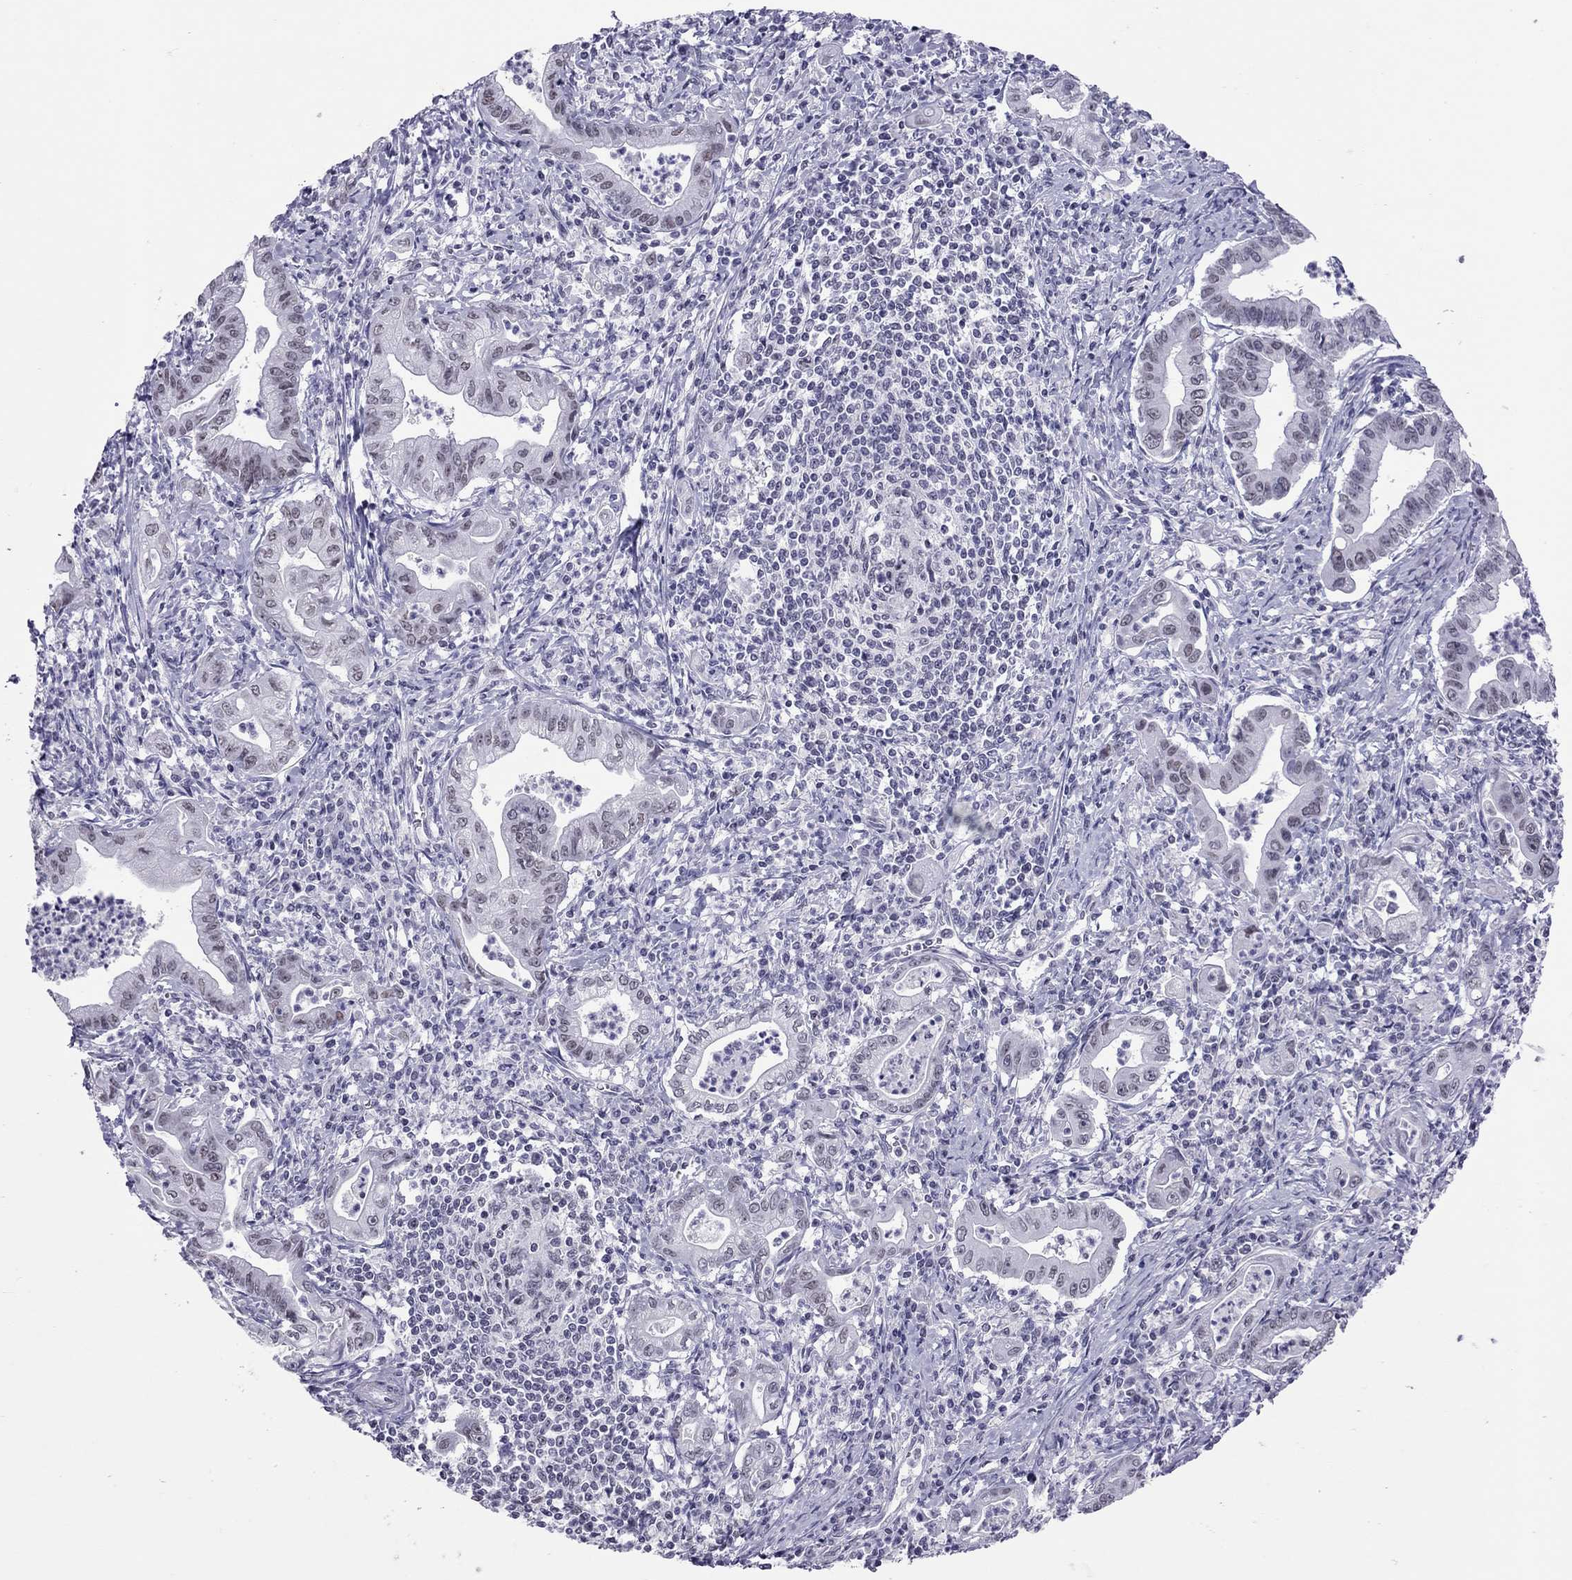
{"staining": {"intensity": "negative", "quantity": "none", "location": "none"}, "tissue": "stomach cancer", "cell_type": "Tumor cells", "image_type": "cancer", "snomed": [{"axis": "morphology", "description": "Adenocarcinoma, NOS"}, {"axis": "topography", "description": "Stomach, upper"}], "caption": "This micrograph is of stomach cancer stained with immunohistochemistry to label a protein in brown with the nuclei are counter-stained blue. There is no expression in tumor cells.", "gene": "JHY", "patient": {"sex": "female", "age": 79}}